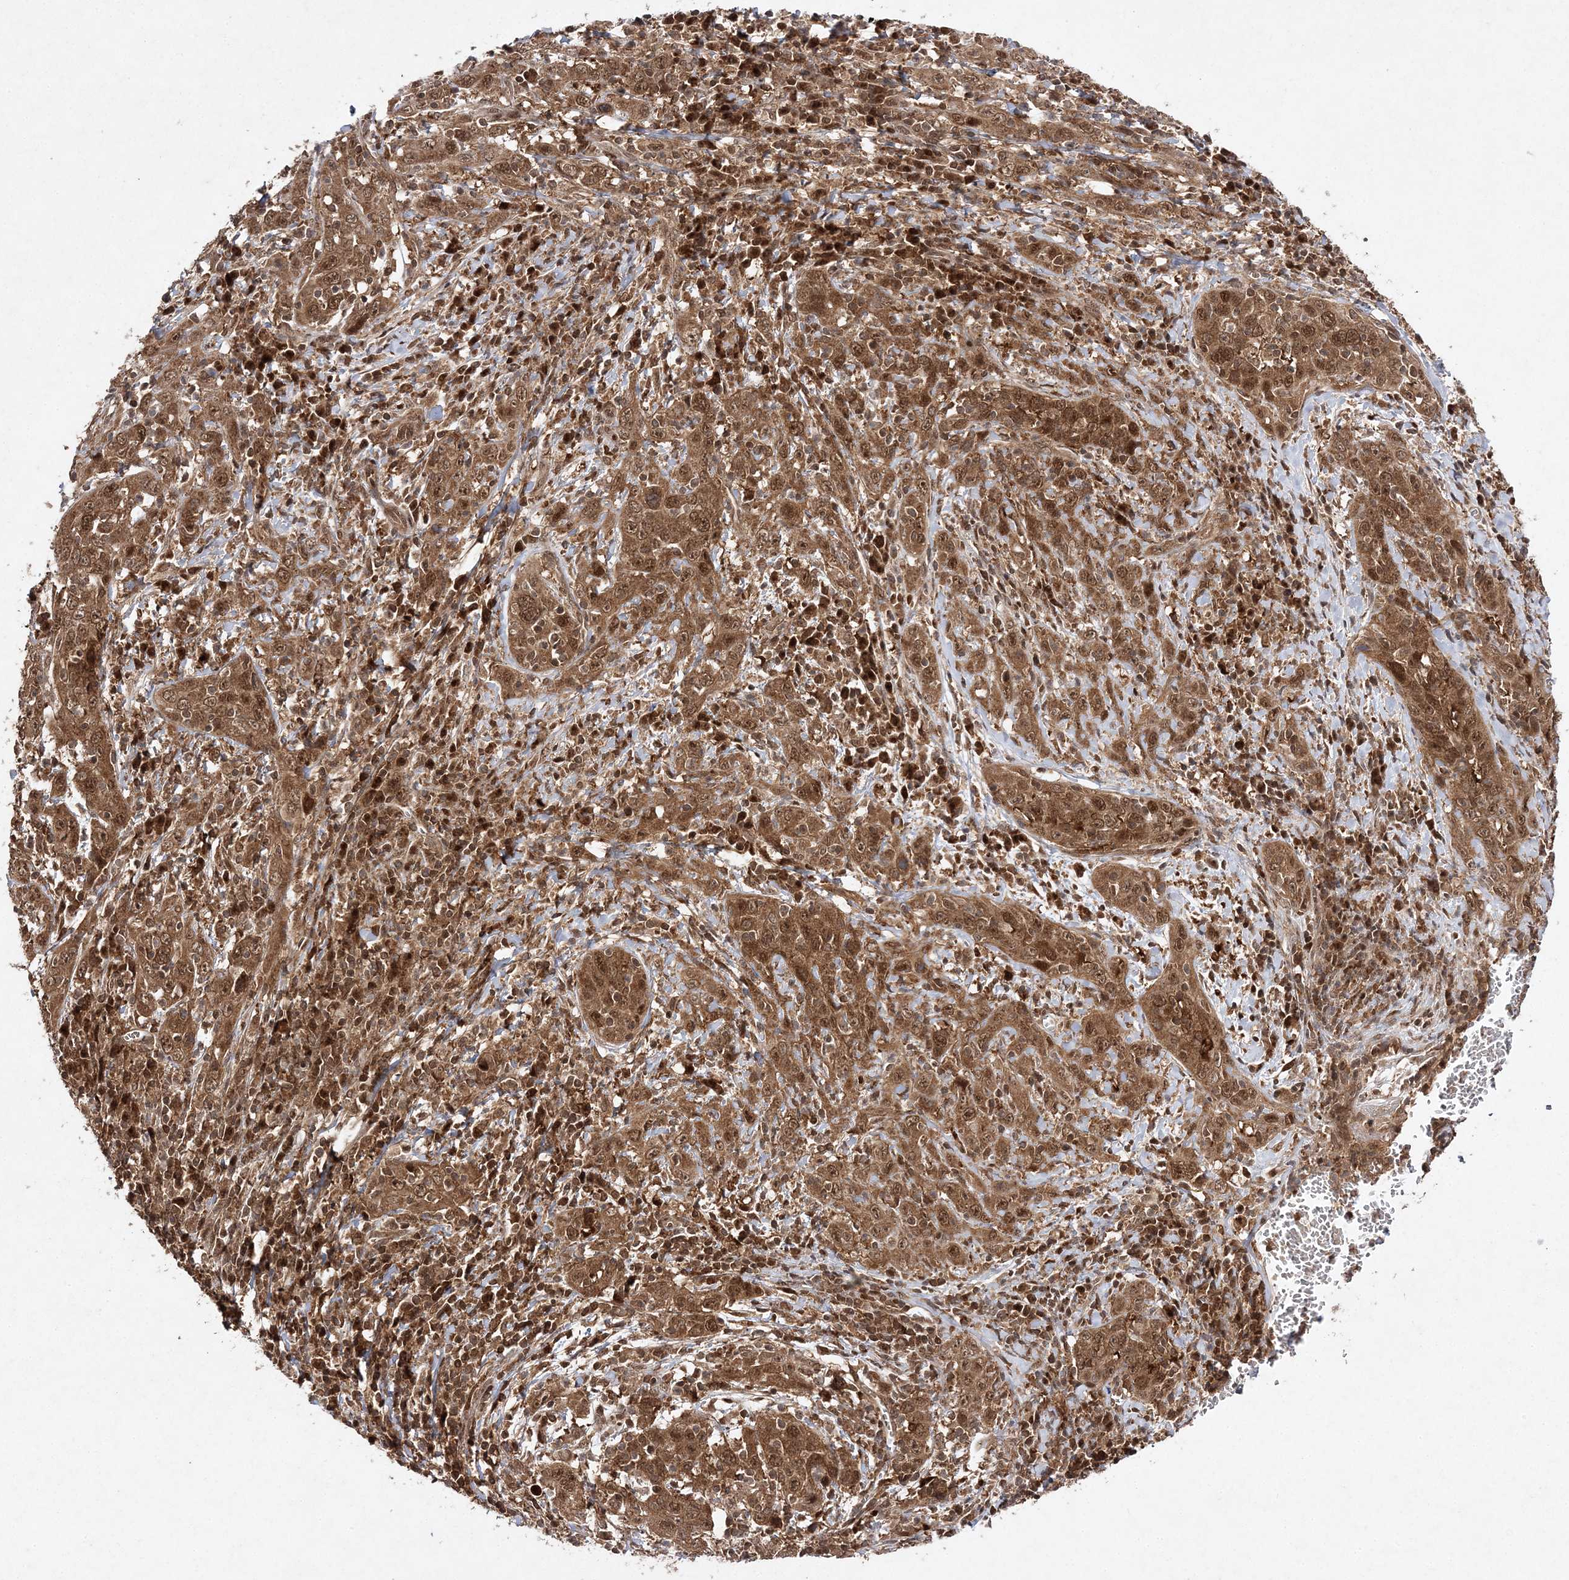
{"staining": {"intensity": "moderate", "quantity": ">75%", "location": "cytoplasmic/membranous,nuclear"}, "tissue": "cervical cancer", "cell_type": "Tumor cells", "image_type": "cancer", "snomed": [{"axis": "morphology", "description": "Squamous cell carcinoma, NOS"}, {"axis": "topography", "description": "Cervix"}], "caption": "Immunohistochemistry (IHC) micrograph of neoplastic tissue: human cervical cancer (squamous cell carcinoma) stained using IHC exhibits medium levels of moderate protein expression localized specifically in the cytoplasmic/membranous and nuclear of tumor cells, appearing as a cytoplasmic/membranous and nuclear brown color.", "gene": "NIF3L1", "patient": {"sex": "female", "age": 46}}